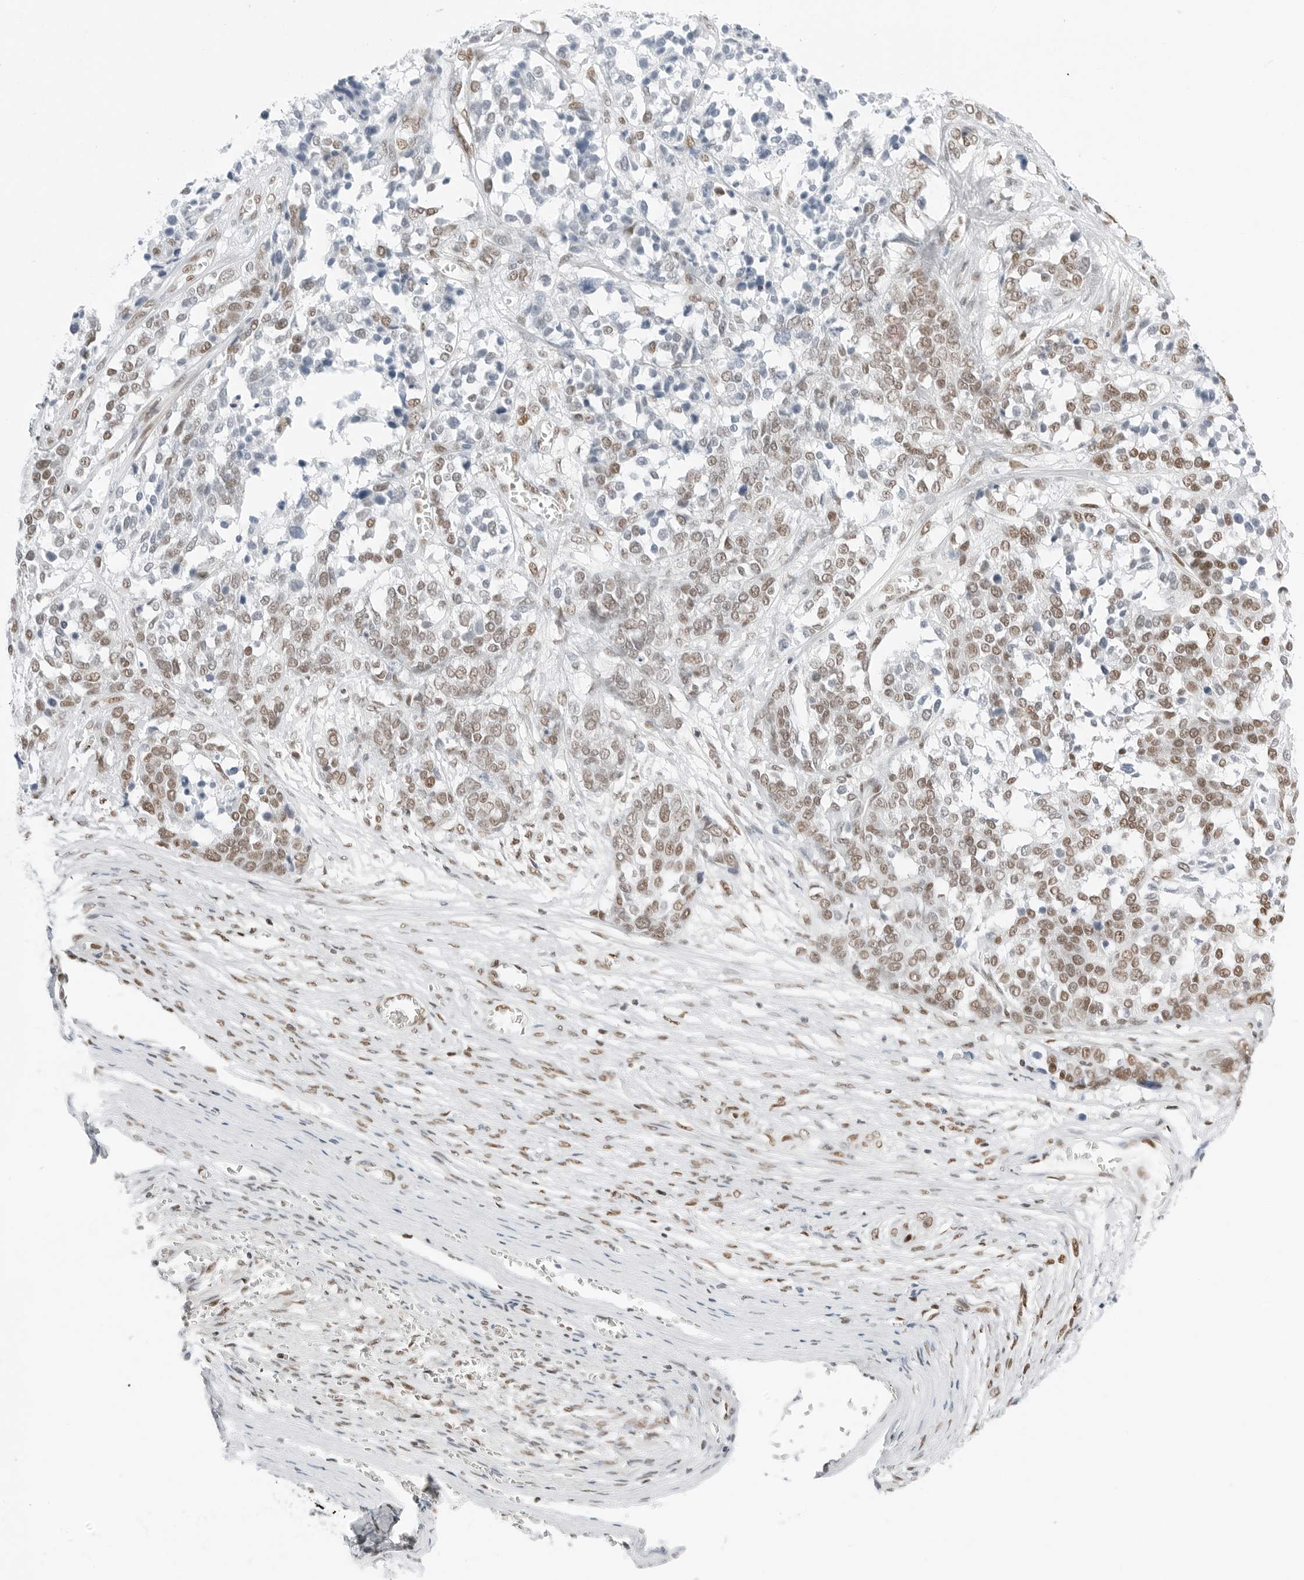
{"staining": {"intensity": "moderate", "quantity": "25%-75%", "location": "nuclear"}, "tissue": "ovarian cancer", "cell_type": "Tumor cells", "image_type": "cancer", "snomed": [{"axis": "morphology", "description": "Cystadenocarcinoma, serous, NOS"}, {"axis": "topography", "description": "Ovary"}], "caption": "Immunohistochemical staining of ovarian cancer shows moderate nuclear protein expression in about 25%-75% of tumor cells.", "gene": "CRTC2", "patient": {"sex": "female", "age": 44}}